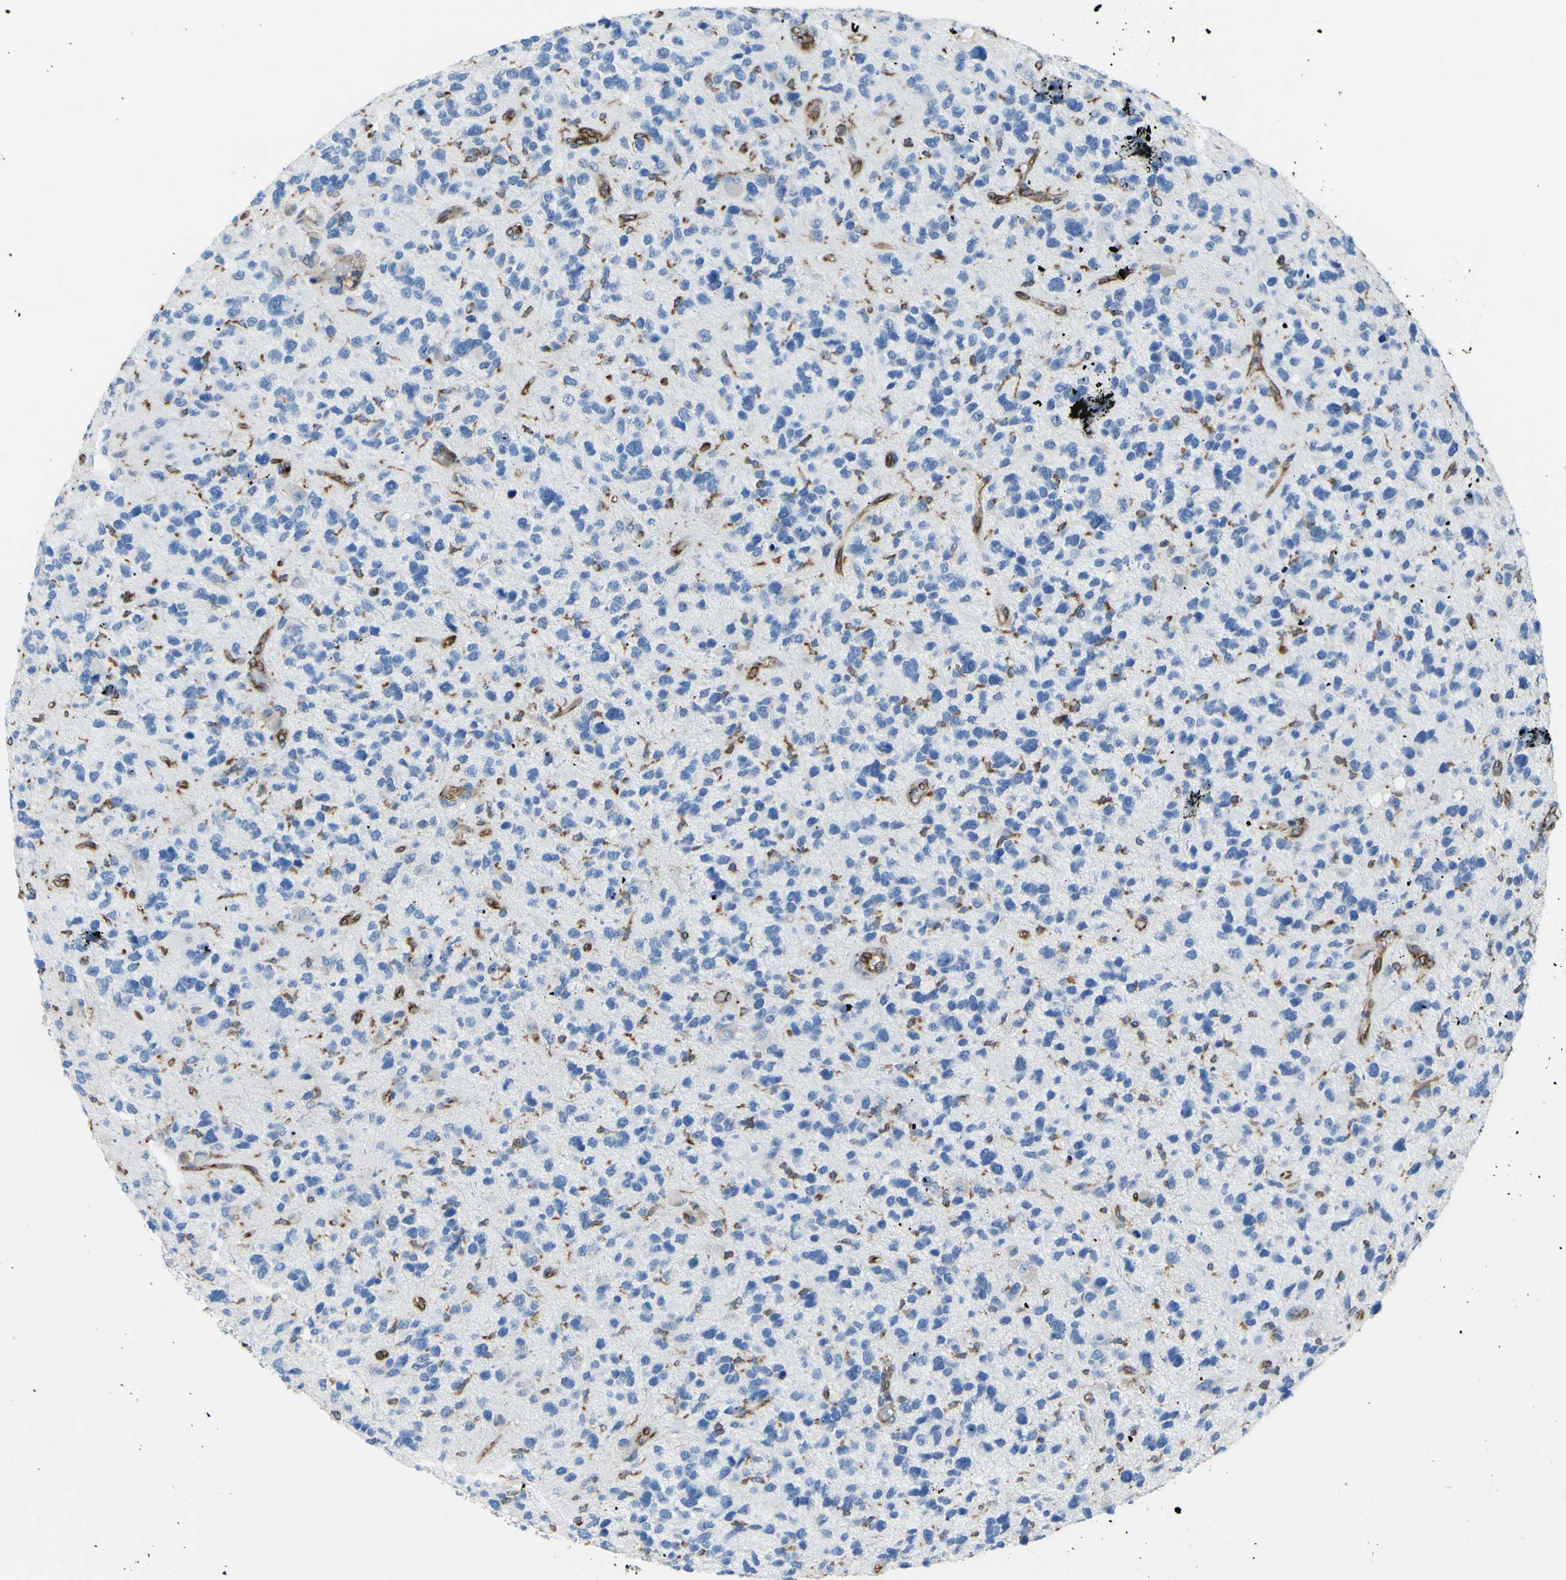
{"staining": {"intensity": "negative", "quantity": "none", "location": "none"}, "tissue": "glioma", "cell_type": "Tumor cells", "image_type": "cancer", "snomed": [{"axis": "morphology", "description": "Glioma, malignant, High grade"}, {"axis": "topography", "description": "Brain"}], "caption": "An immunohistochemistry (IHC) image of malignant glioma (high-grade) is shown. There is no staining in tumor cells of malignant glioma (high-grade). Brightfield microscopy of IHC stained with DAB (3,3'-diaminobenzidine) (brown) and hematoxylin (blue), captured at high magnification.", "gene": "MGST2", "patient": {"sex": "female", "age": 58}}